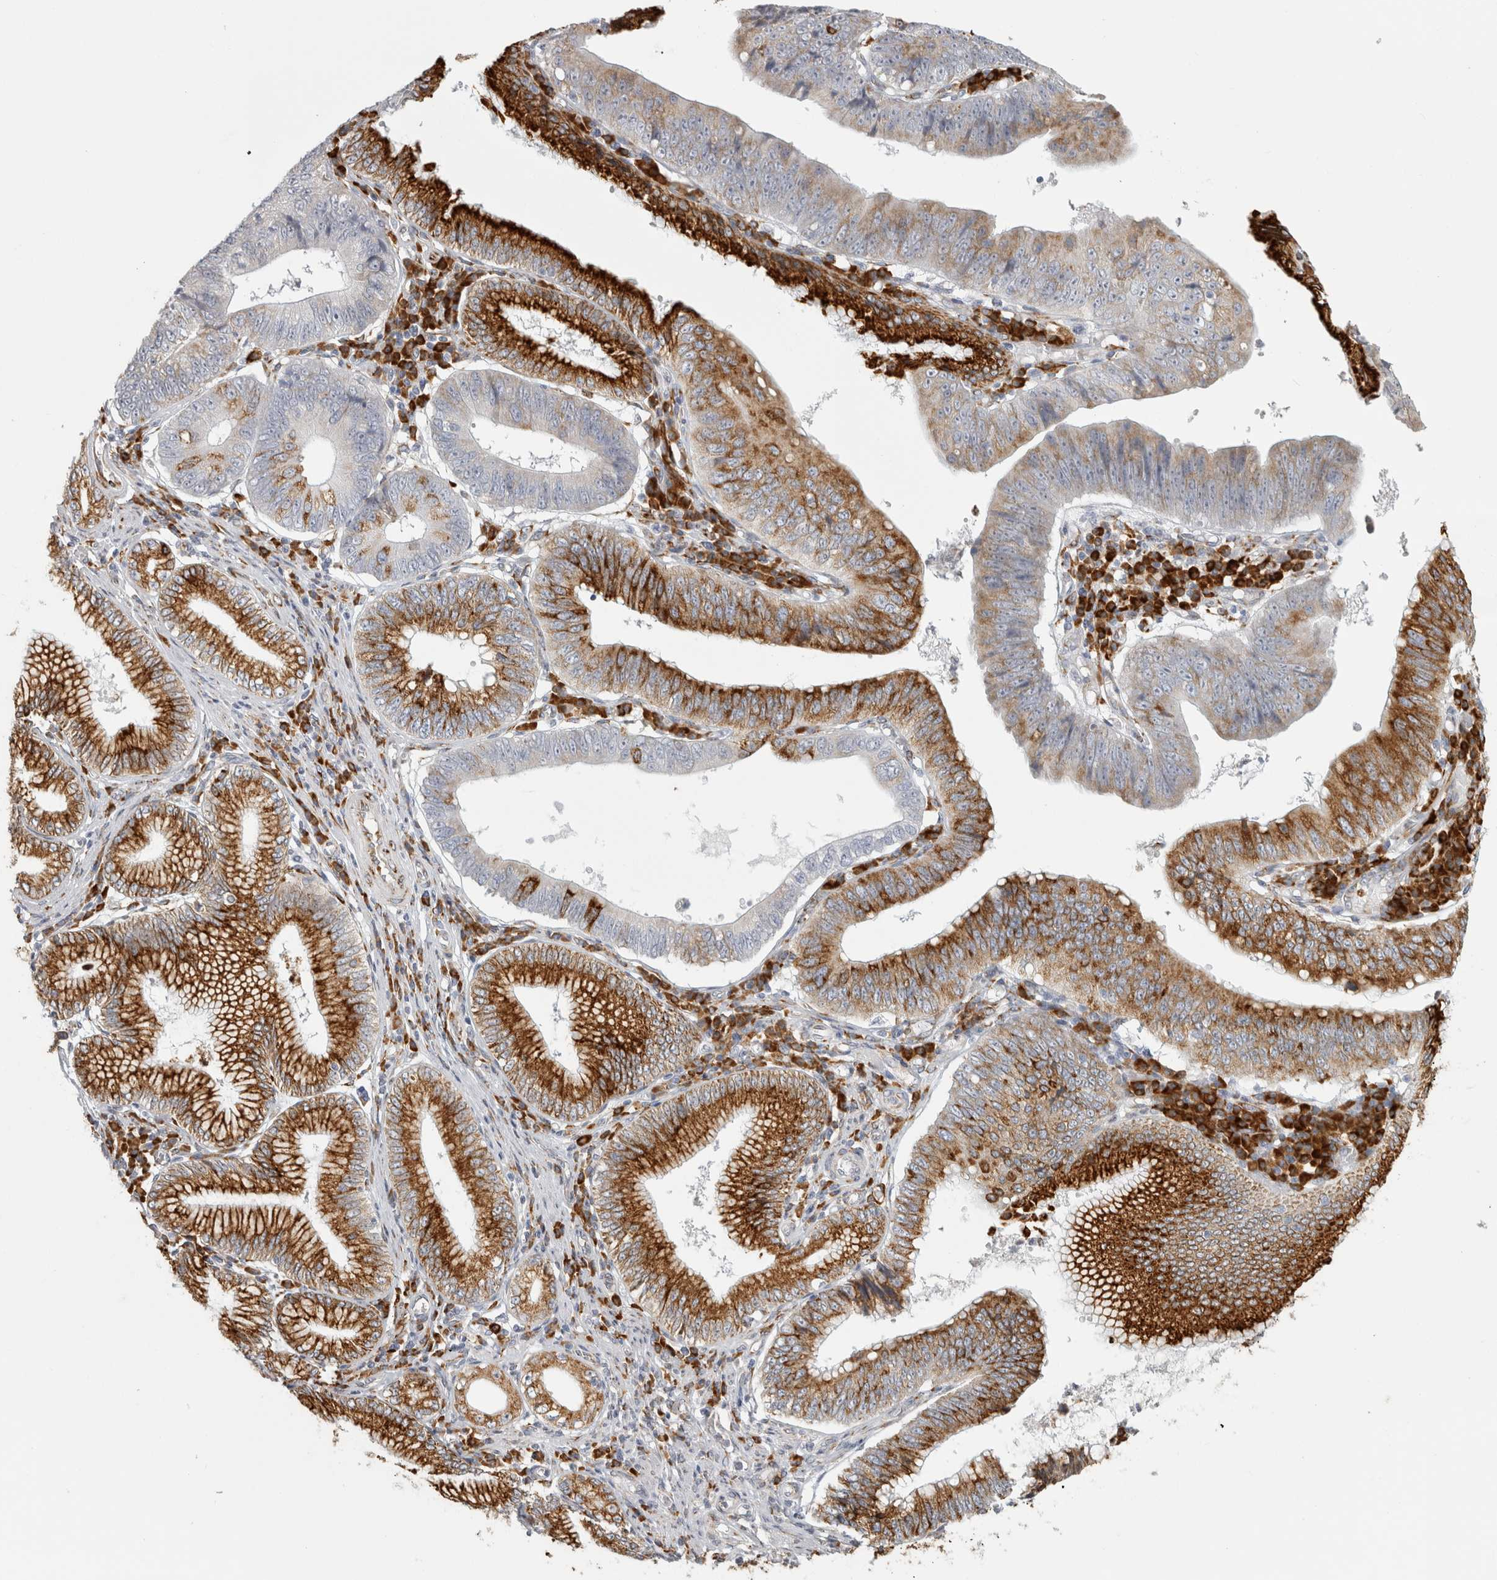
{"staining": {"intensity": "strong", "quantity": "25%-75%", "location": "cytoplasmic/membranous"}, "tissue": "stomach cancer", "cell_type": "Tumor cells", "image_type": "cancer", "snomed": [{"axis": "morphology", "description": "Adenocarcinoma, NOS"}, {"axis": "topography", "description": "Stomach"}], "caption": "There is high levels of strong cytoplasmic/membranous expression in tumor cells of stomach cancer, as demonstrated by immunohistochemical staining (brown color).", "gene": "OSTN", "patient": {"sex": "male", "age": 59}}